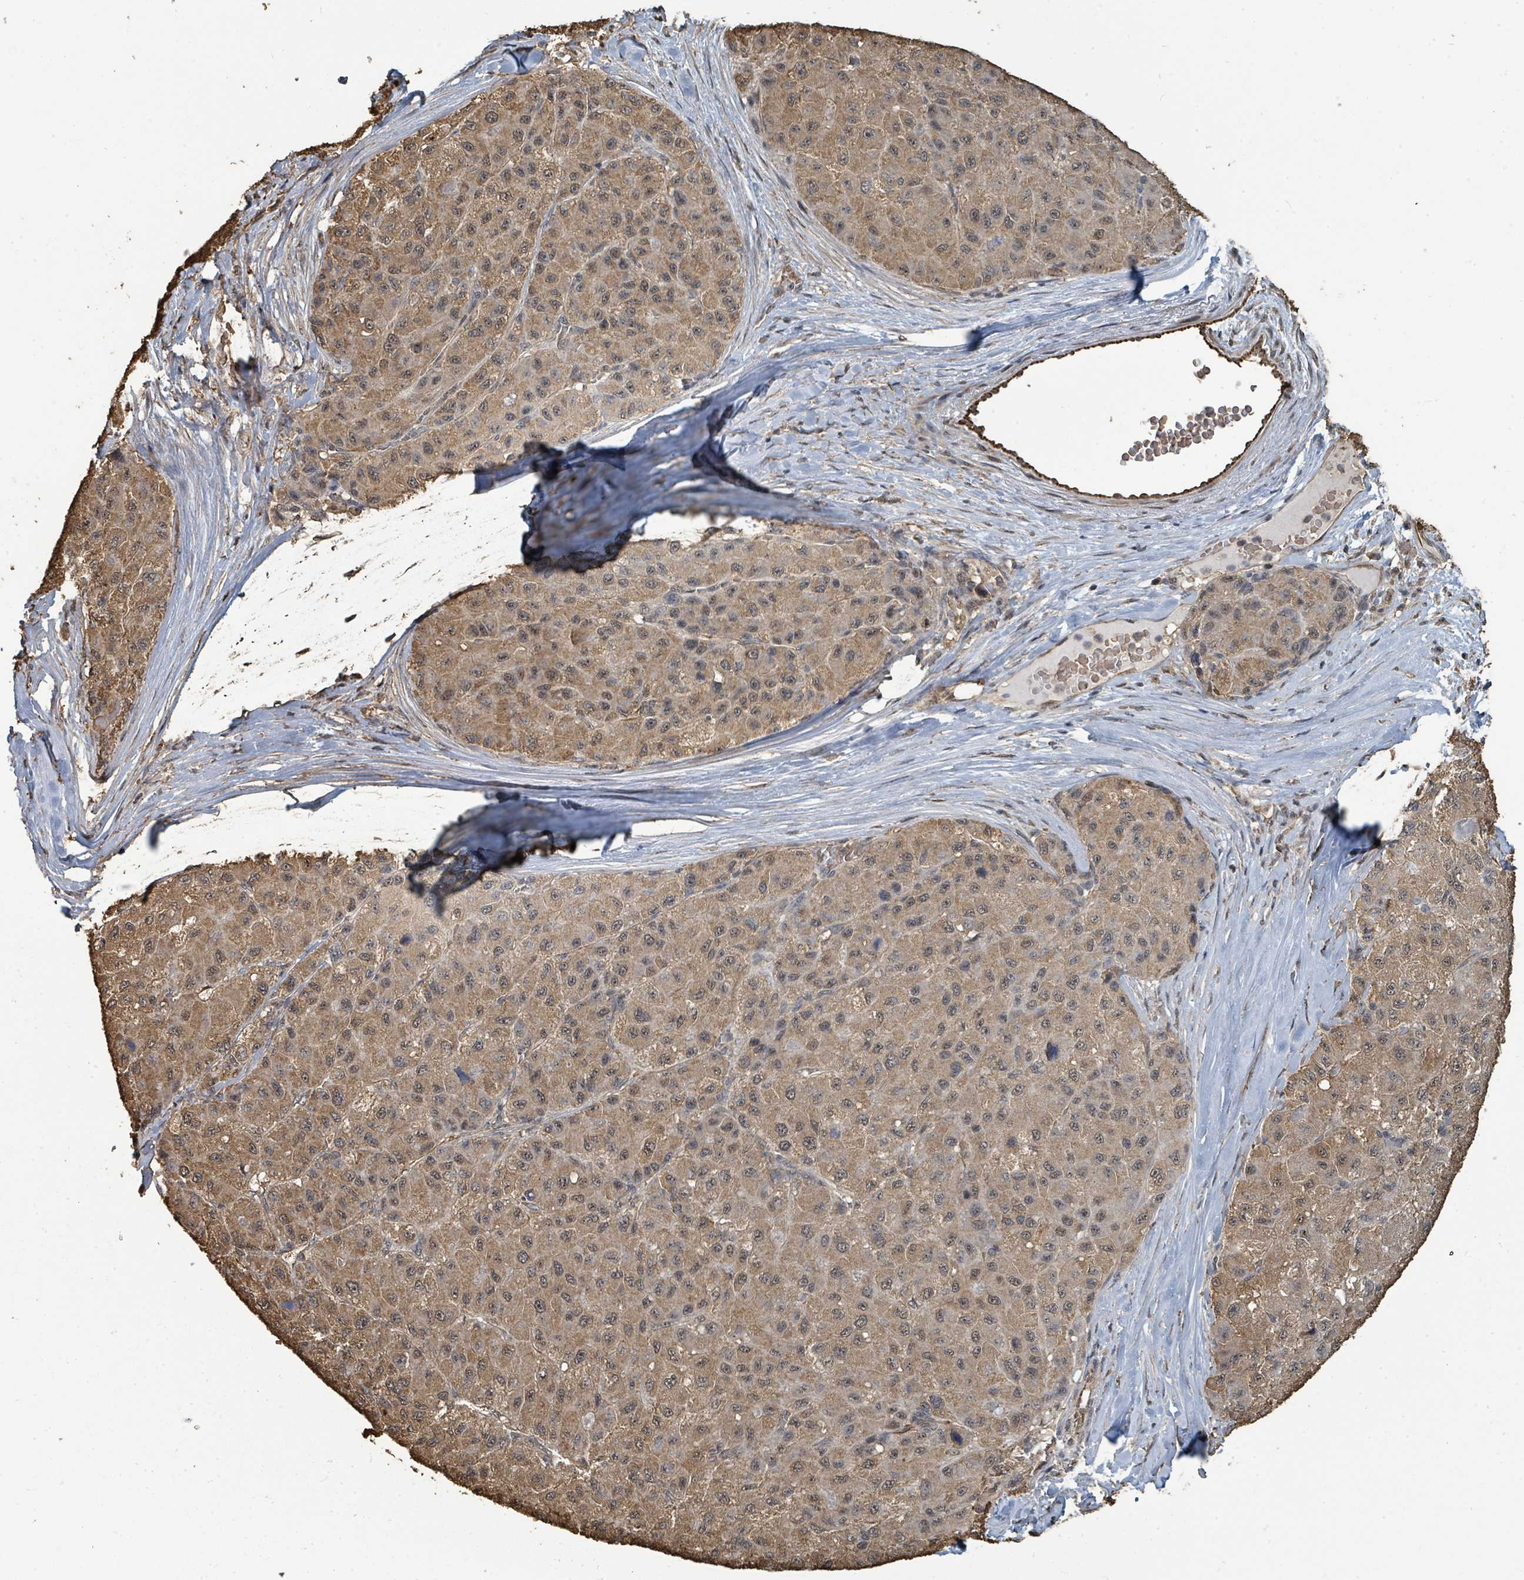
{"staining": {"intensity": "weak", "quantity": ">75%", "location": "cytoplasmic/membranous,nuclear"}, "tissue": "liver cancer", "cell_type": "Tumor cells", "image_type": "cancer", "snomed": [{"axis": "morphology", "description": "Carcinoma, Hepatocellular, NOS"}, {"axis": "topography", "description": "Liver"}], "caption": "Immunohistochemical staining of human liver cancer displays low levels of weak cytoplasmic/membranous and nuclear protein positivity in approximately >75% of tumor cells. Using DAB (brown) and hematoxylin (blue) stains, captured at high magnification using brightfield microscopy.", "gene": "C6orf52", "patient": {"sex": "male", "age": 80}}